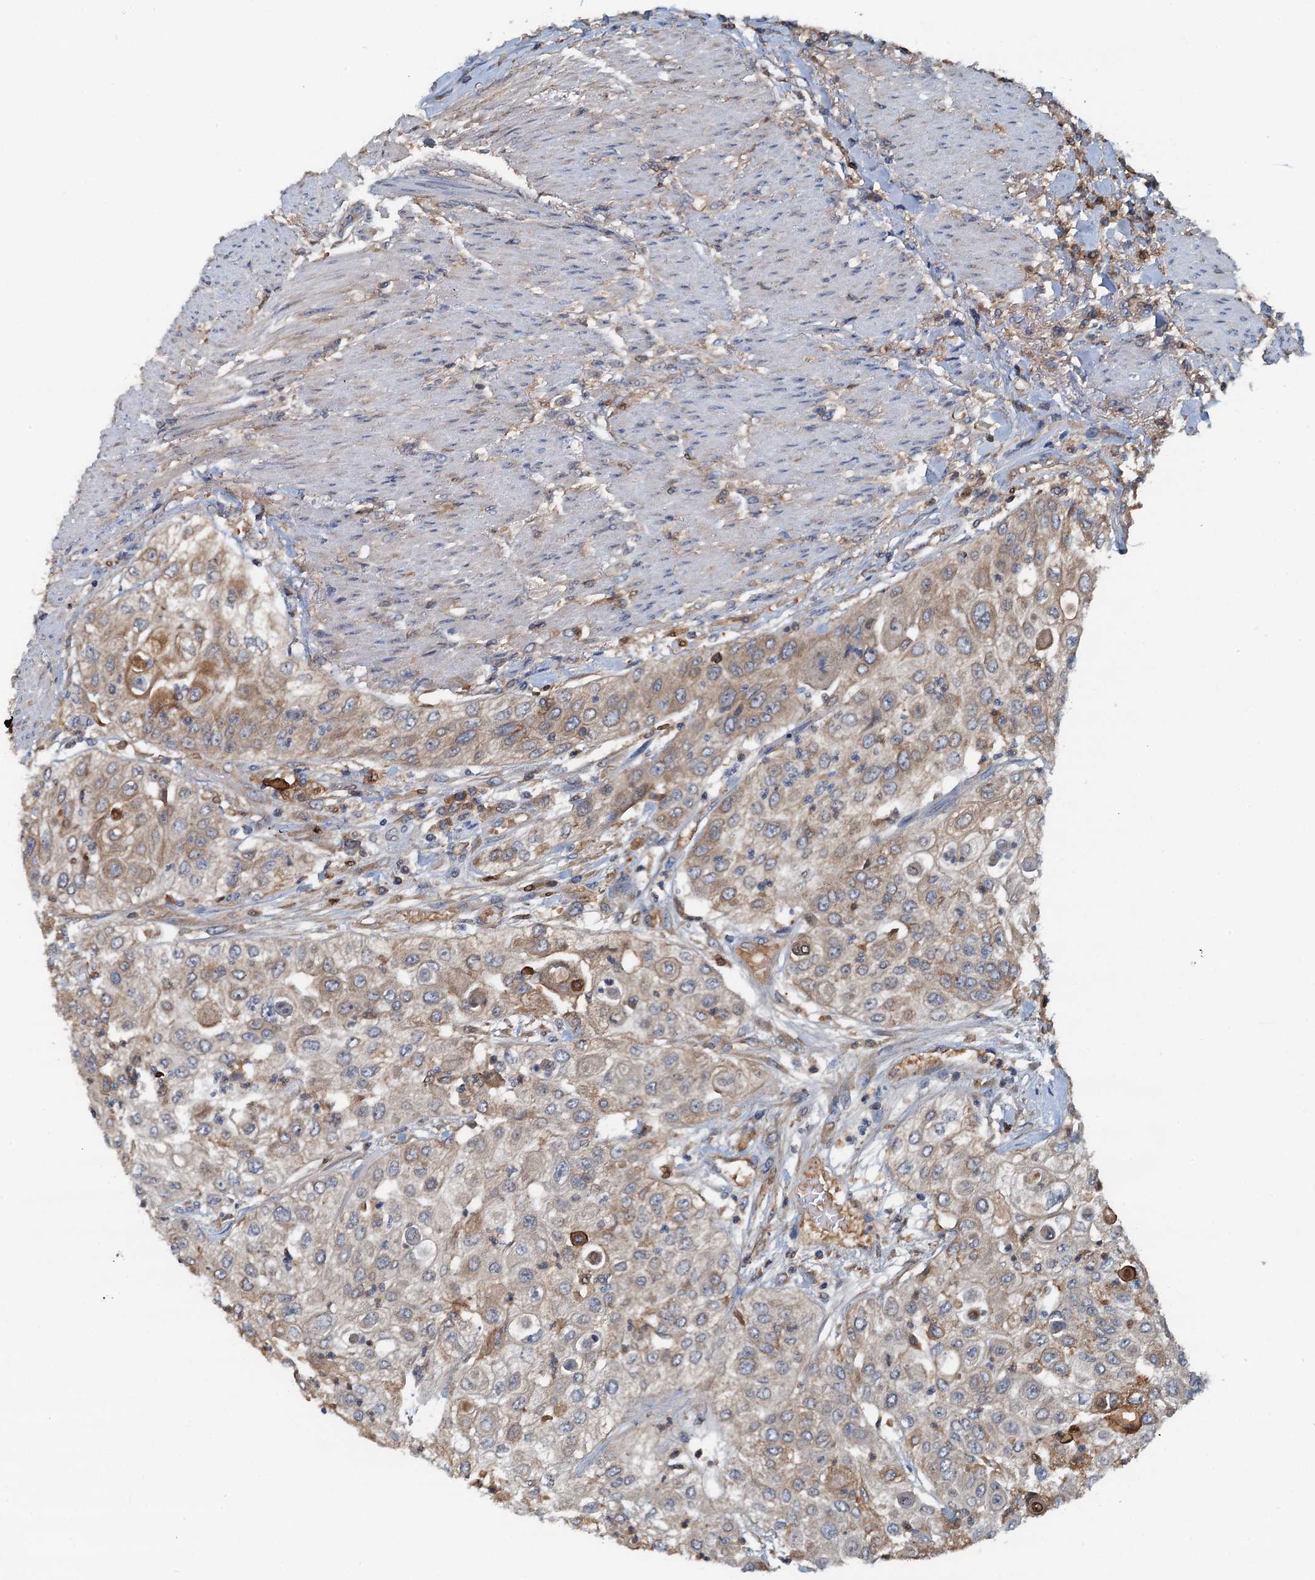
{"staining": {"intensity": "moderate", "quantity": "25%-75%", "location": "cytoplasmic/membranous"}, "tissue": "urothelial cancer", "cell_type": "Tumor cells", "image_type": "cancer", "snomed": [{"axis": "morphology", "description": "Urothelial carcinoma, High grade"}, {"axis": "topography", "description": "Urinary bladder"}], "caption": "Urothelial cancer was stained to show a protein in brown. There is medium levels of moderate cytoplasmic/membranous expression in approximately 25%-75% of tumor cells.", "gene": "LSM14B", "patient": {"sex": "female", "age": 79}}